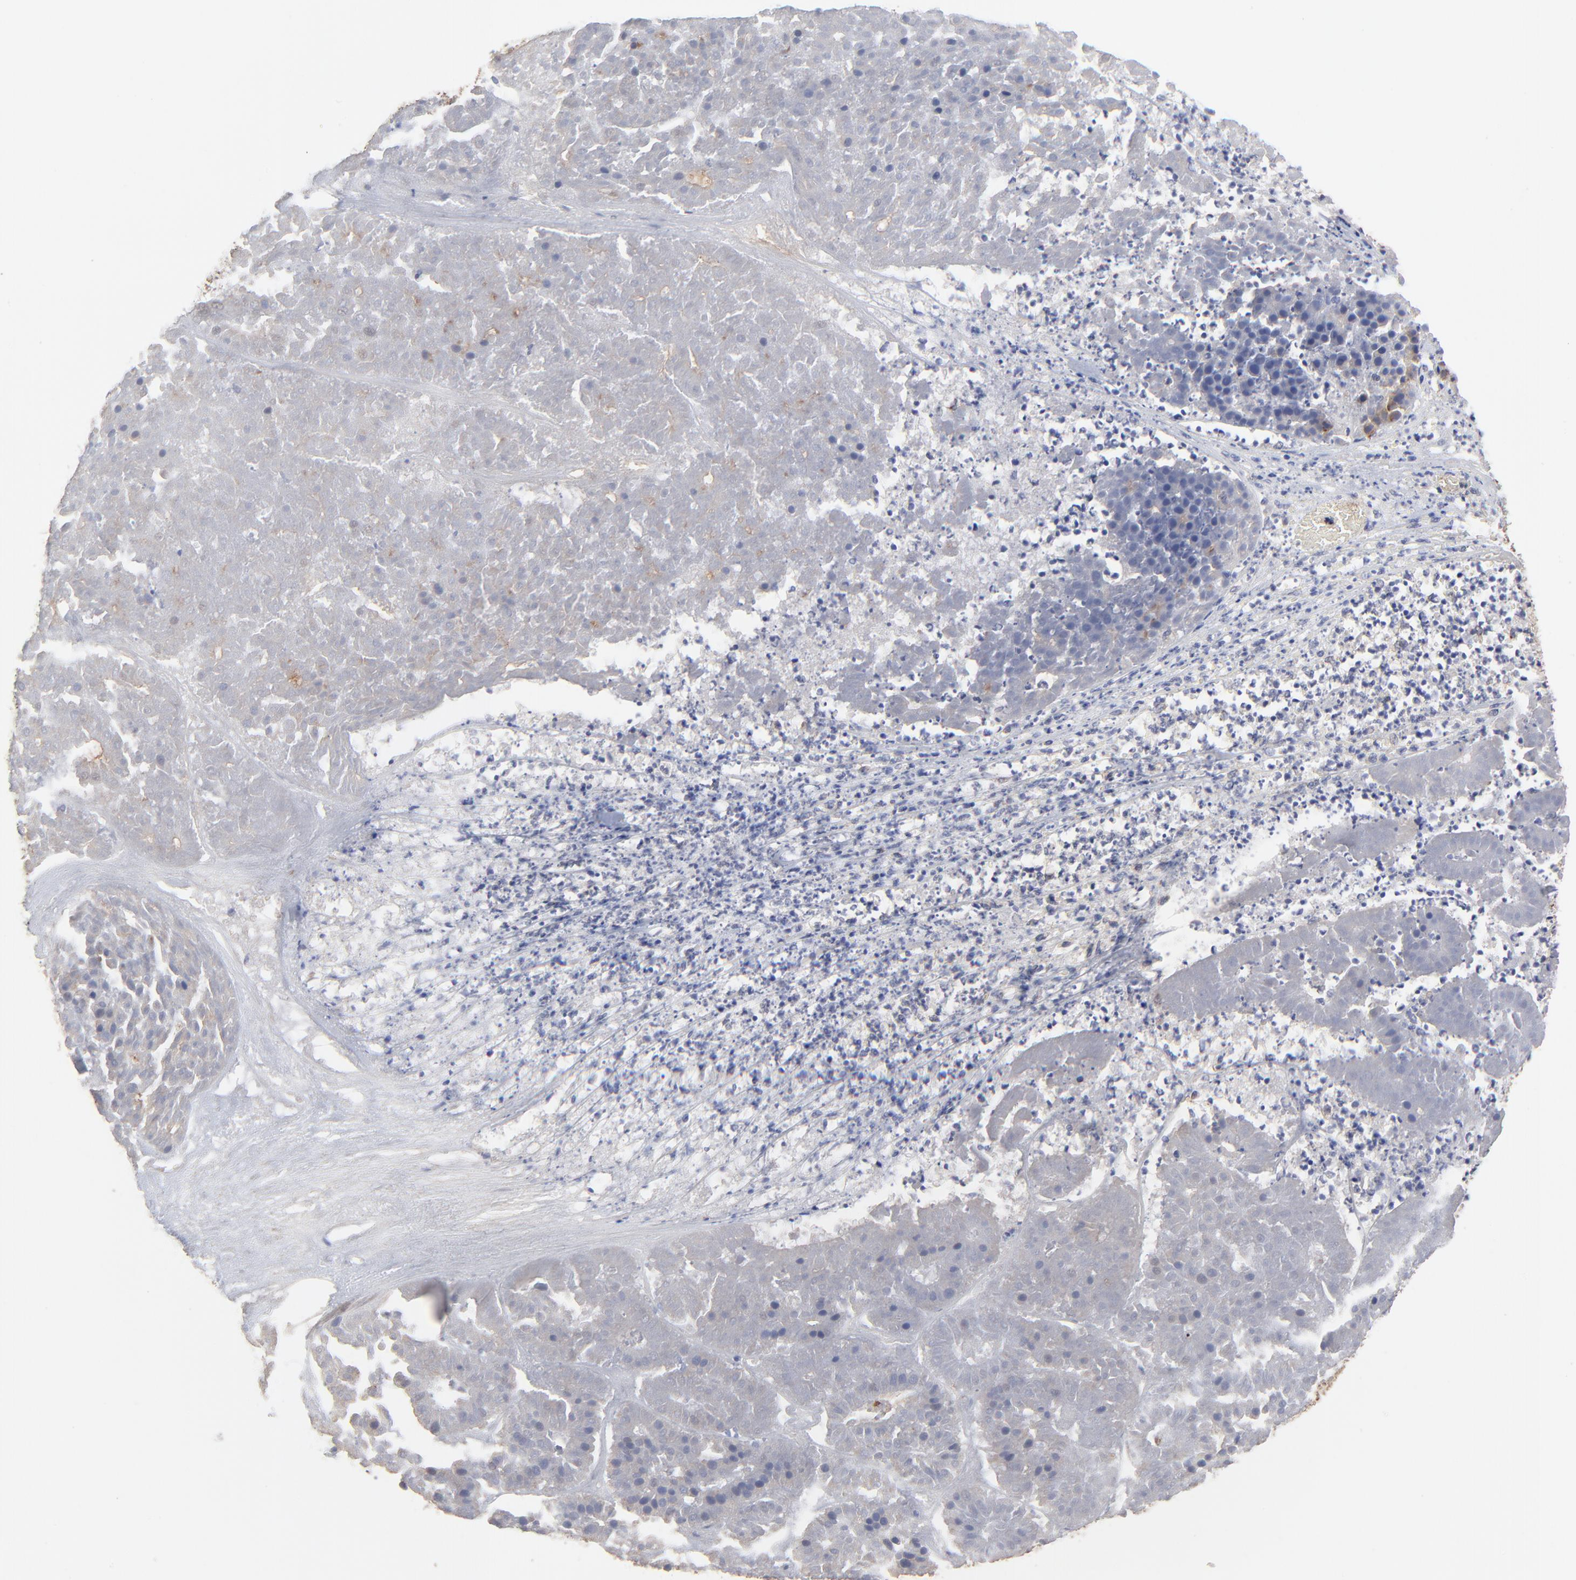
{"staining": {"intensity": "negative", "quantity": "none", "location": "none"}, "tissue": "pancreatic cancer", "cell_type": "Tumor cells", "image_type": "cancer", "snomed": [{"axis": "morphology", "description": "Adenocarcinoma, NOS"}, {"axis": "topography", "description": "Pancreas"}], "caption": "Pancreatic cancer stained for a protein using immunohistochemistry displays no staining tumor cells.", "gene": "ELP2", "patient": {"sex": "male", "age": 50}}